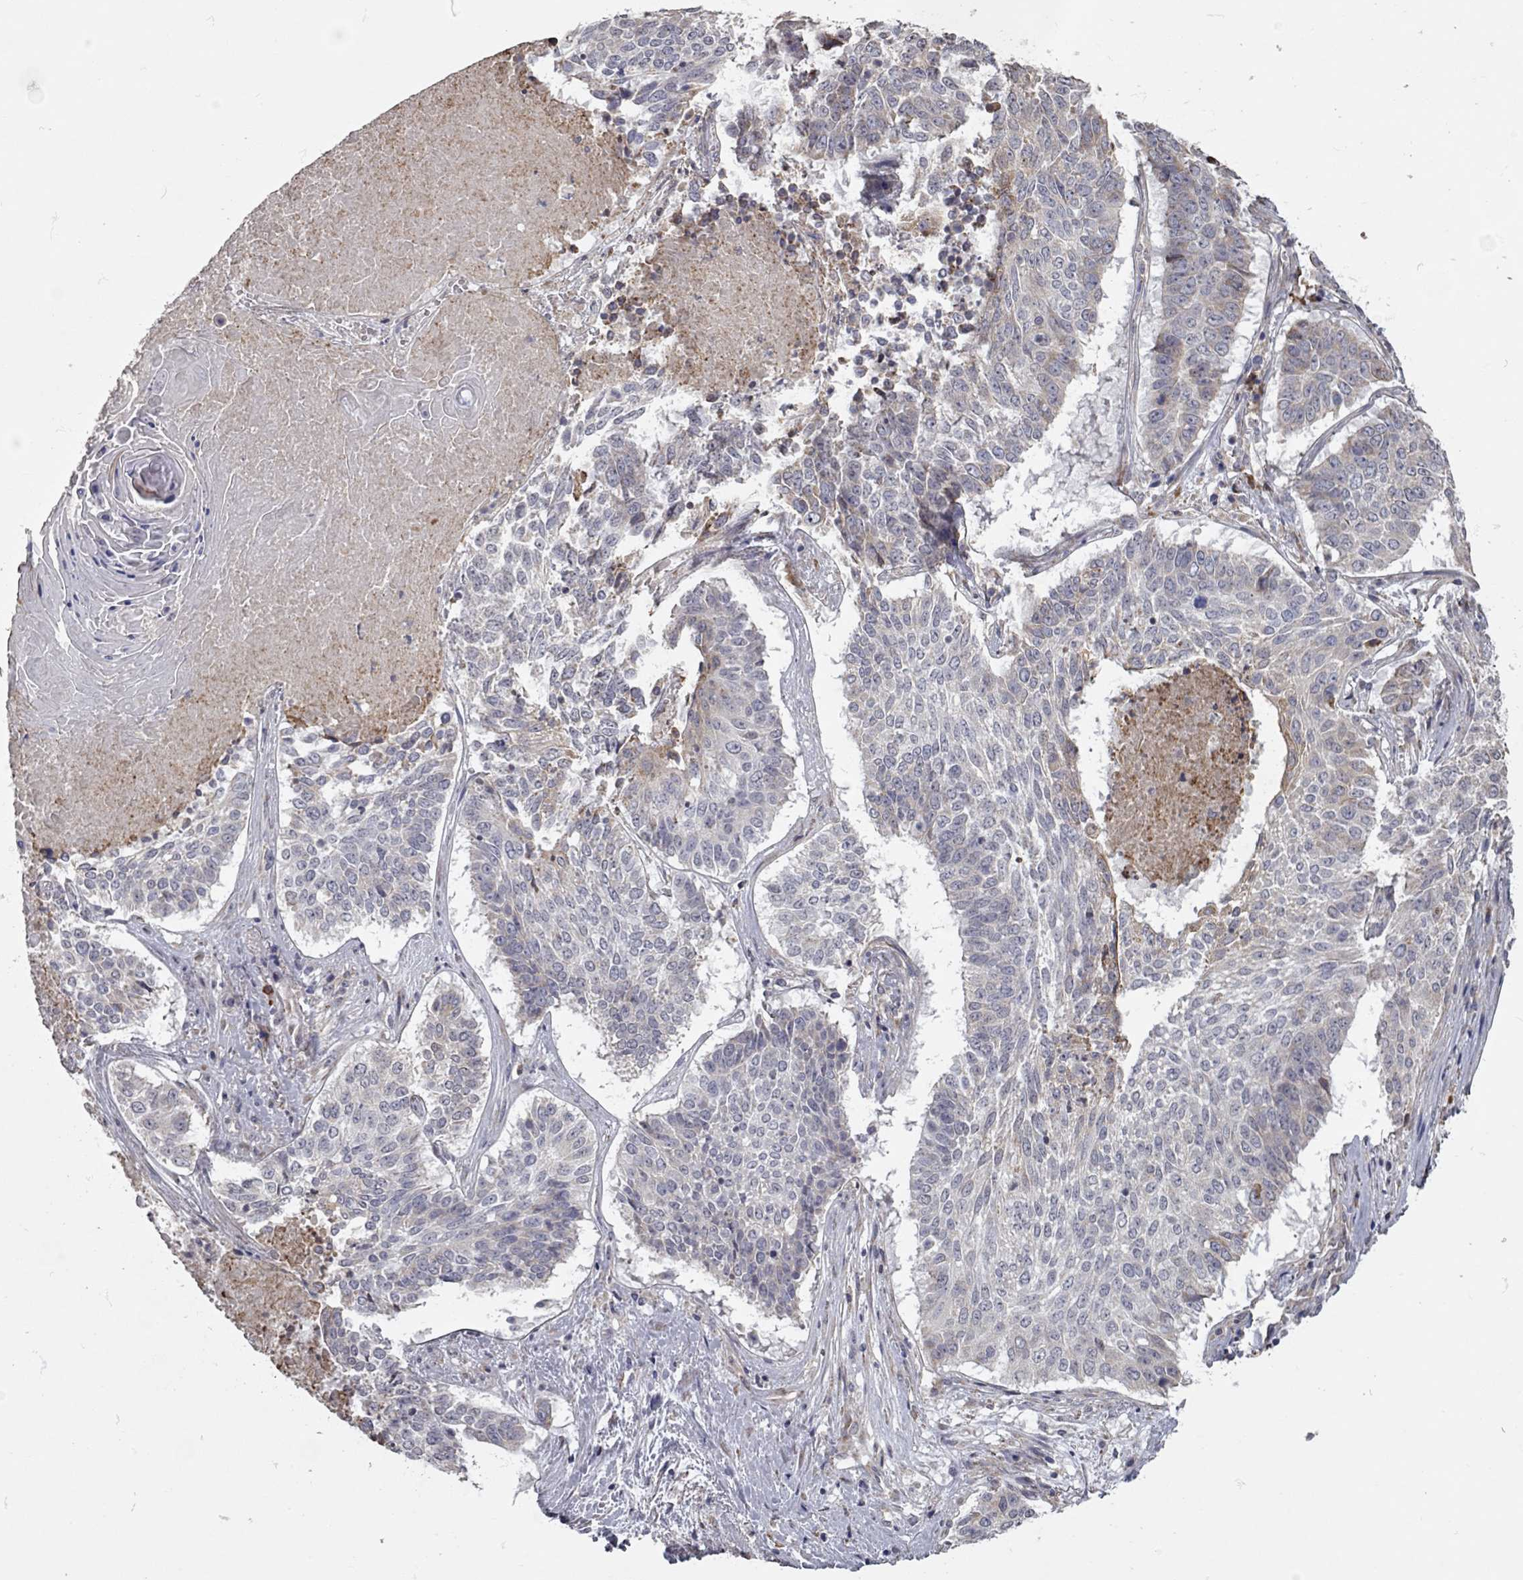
{"staining": {"intensity": "negative", "quantity": "none", "location": "none"}, "tissue": "lung cancer", "cell_type": "Tumor cells", "image_type": "cancer", "snomed": [{"axis": "morphology", "description": "Squamous cell carcinoma, NOS"}, {"axis": "topography", "description": "Lung"}], "caption": "Tumor cells are negative for protein expression in human squamous cell carcinoma (lung).", "gene": "XAGE2", "patient": {"sex": "male", "age": 64}}